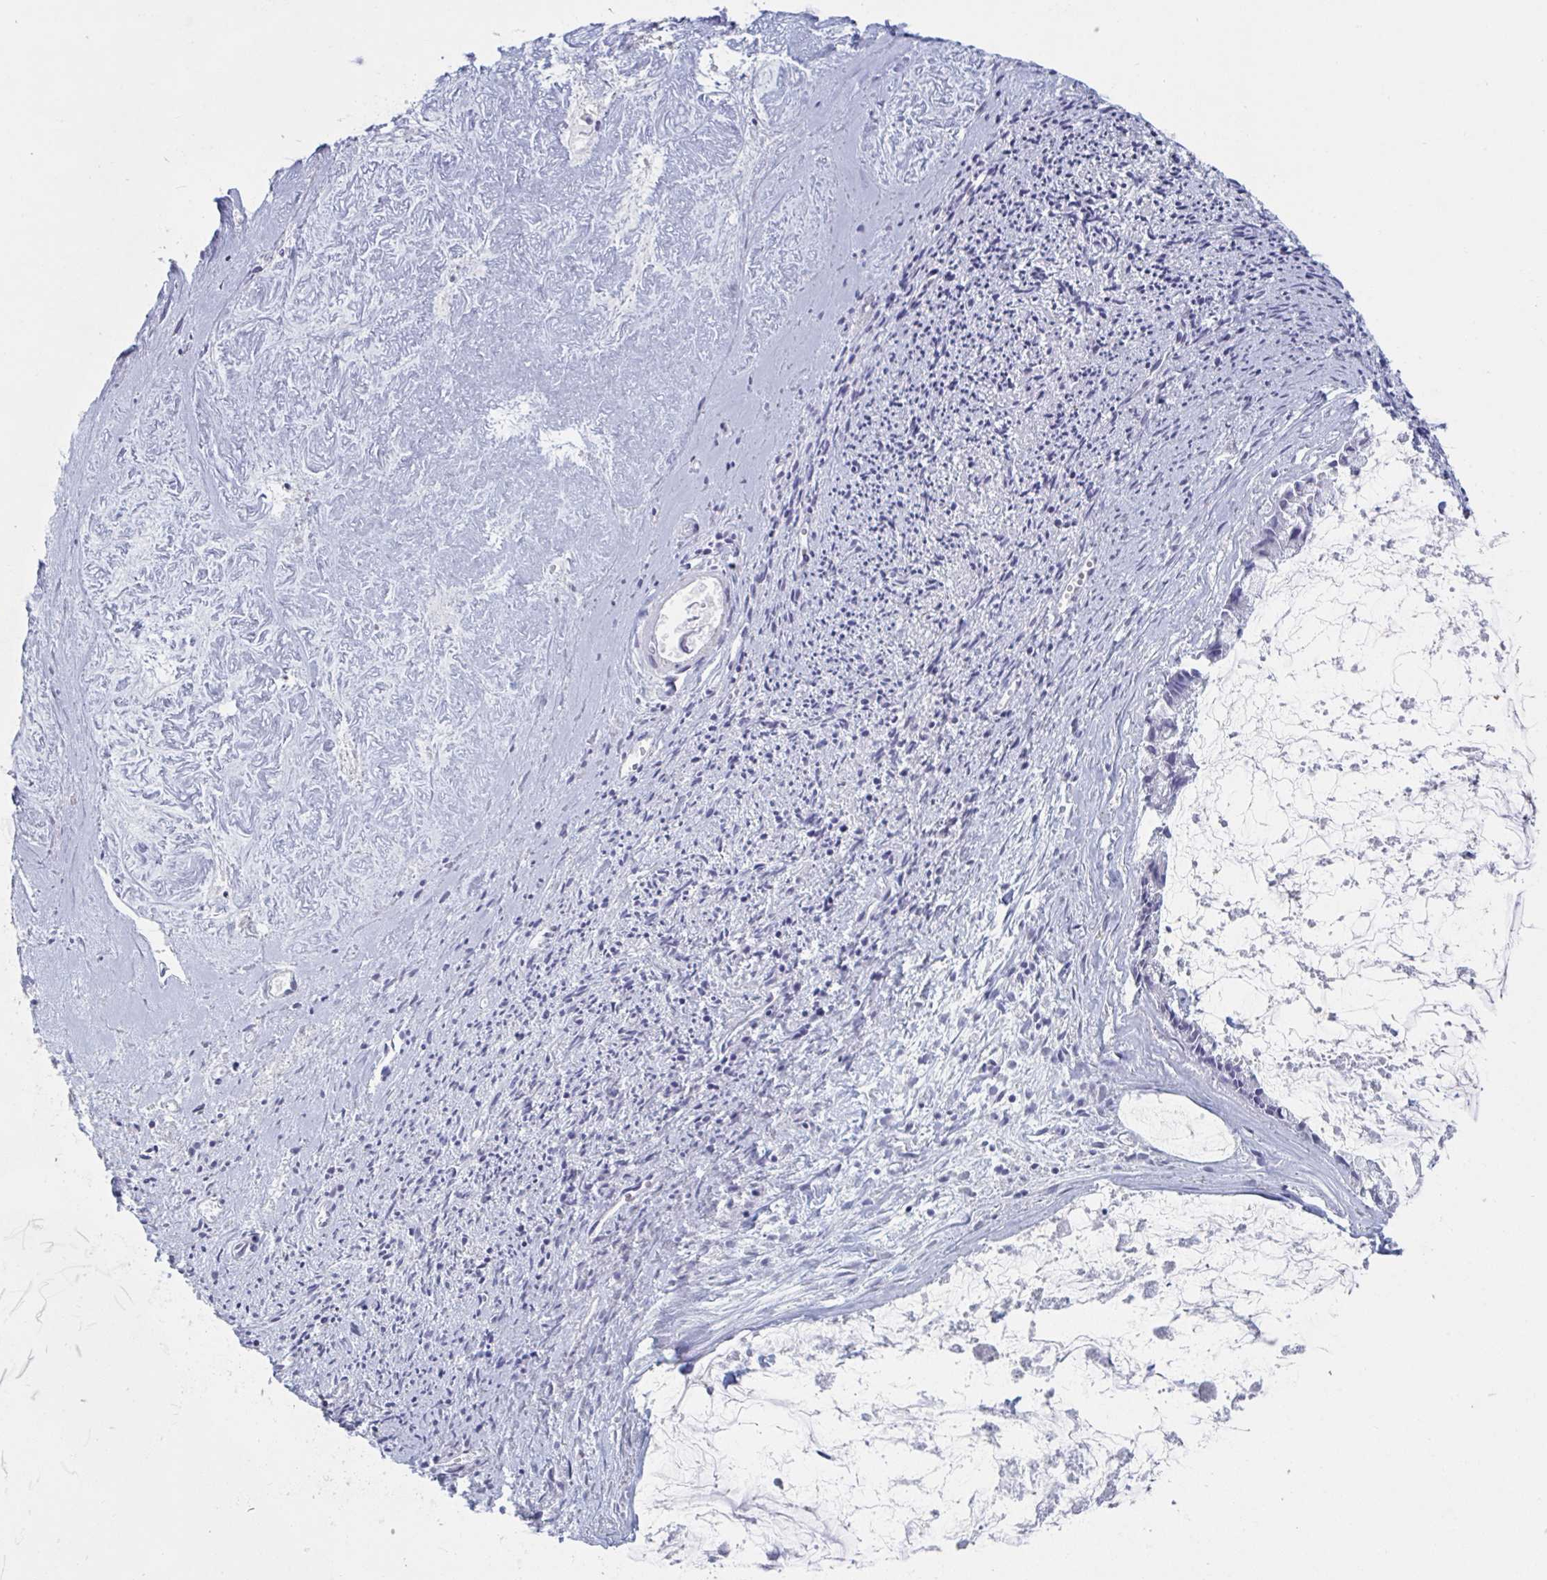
{"staining": {"intensity": "negative", "quantity": "none", "location": "none"}, "tissue": "ovarian cancer", "cell_type": "Tumor cells", "image_type": "cancer", "snomed": [{"axis": "morphology", "description": "Cystadenocarcinoma, mucinous, NOS"}, {"axis": "topography", "description": "Ovary"}], "caption": "DAB immunohistochemical staining of ovarian cancer (mucinous cystadenocarcinoma) exhibits no significant staining in tumor cells. (IHC, brightfield microscopy, high magnification).", "gene": "NDUFC2", "patient": {"sex": "female", "age": 90}}